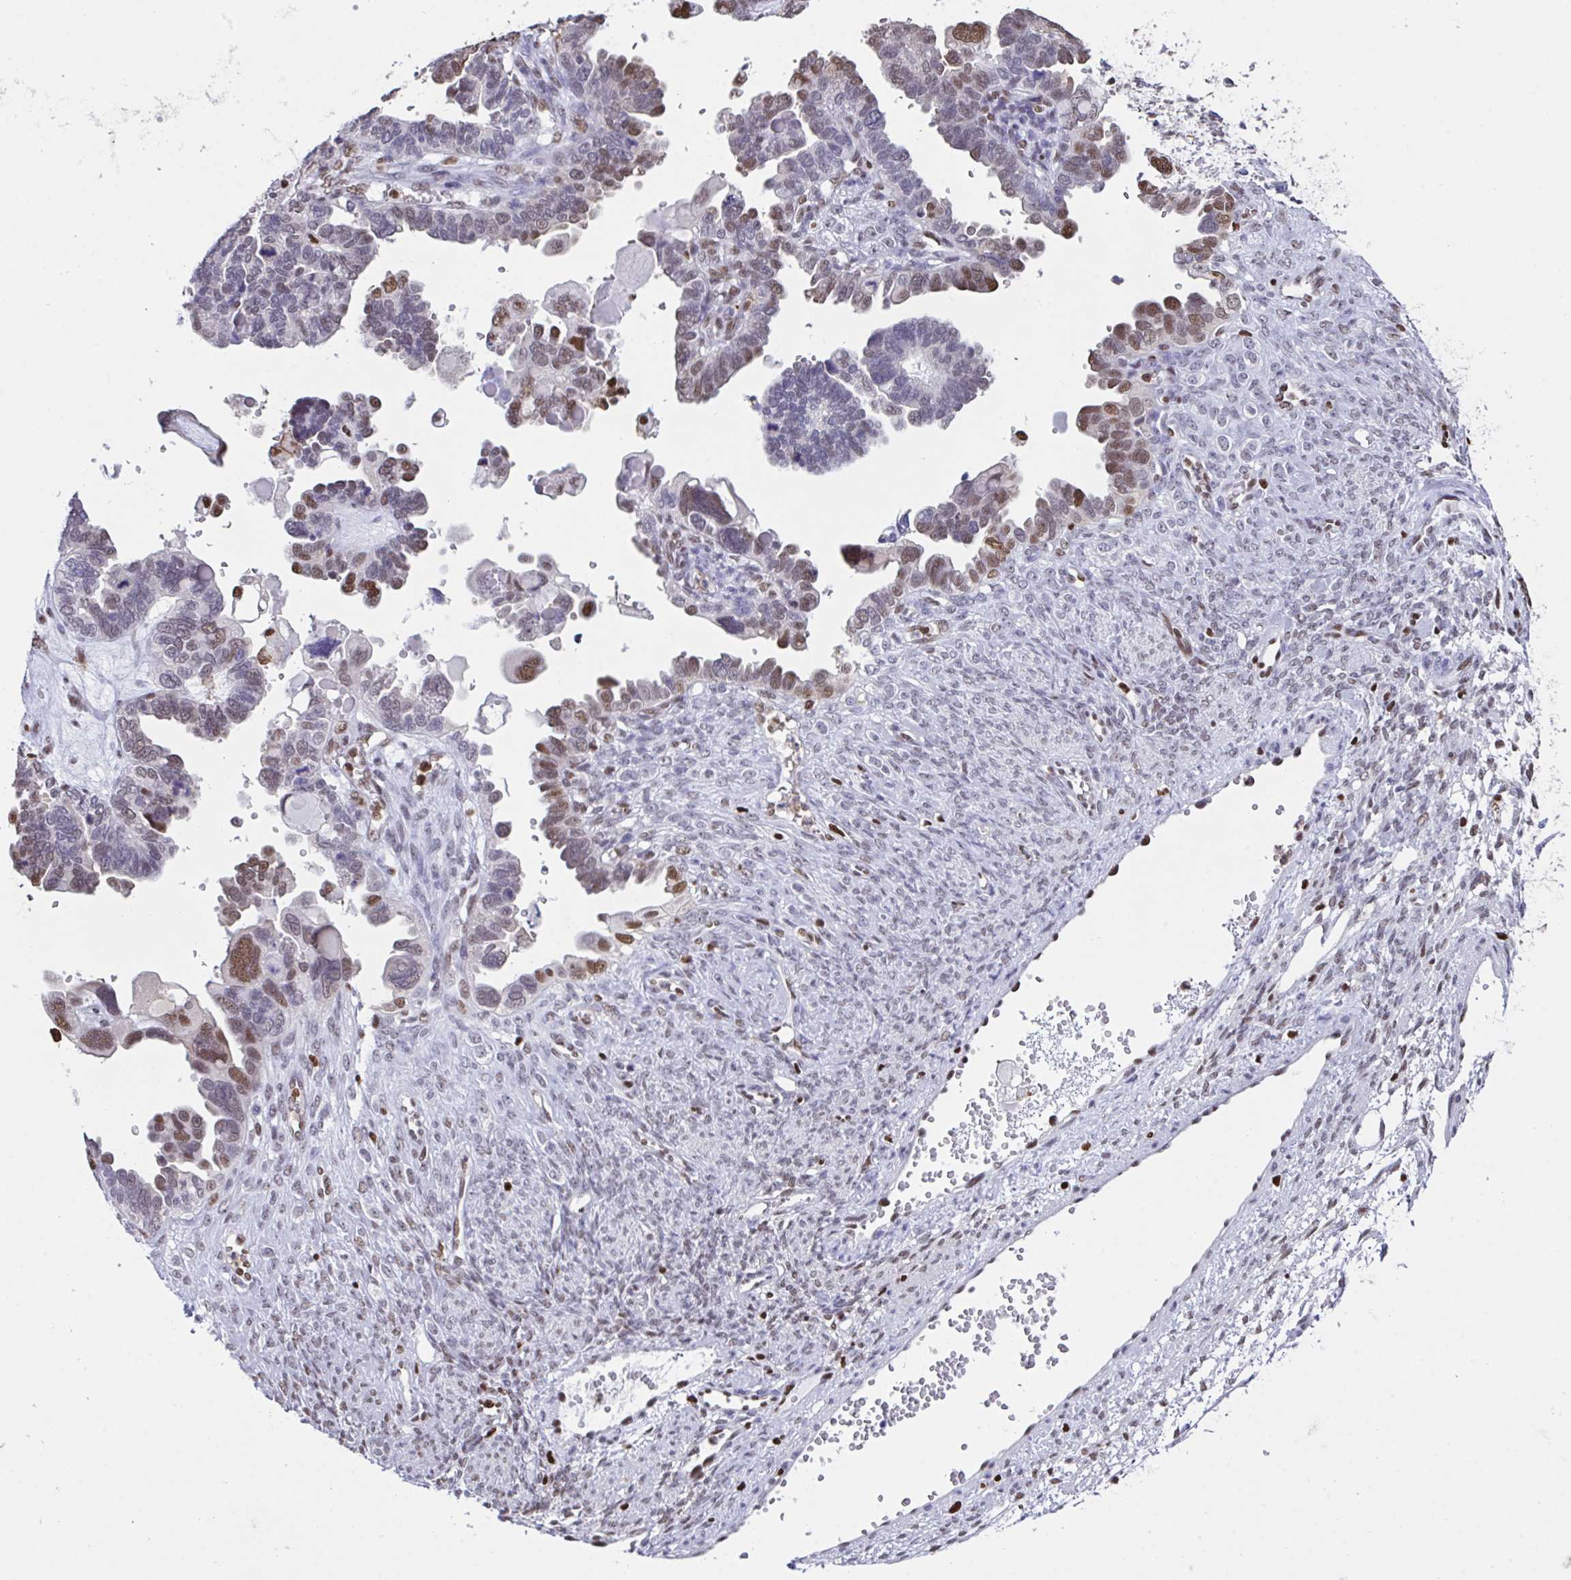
{"staining": {"intensity": "moderate", "quantity": "25%-75%", "location": "nuclear"}, "tissue": "ovarian cancer", "cell_type": "Tumor cells", "image_type": "cancer", "snomed": [{"axis": "morphology", "description": "Cystadenocarcinoma, serous, NOS"}, {"axis": "topography", "description": "Ovary"}], "caption": "Human ovarian cancer (serous cystadenocarcinoma) stained with a brown dye reveals moderate nuclear positive positivity in approximately 25%-75% of tumor cells.", "gene": "BTBD10", "patient": {"sex": "female", "age": 51}}